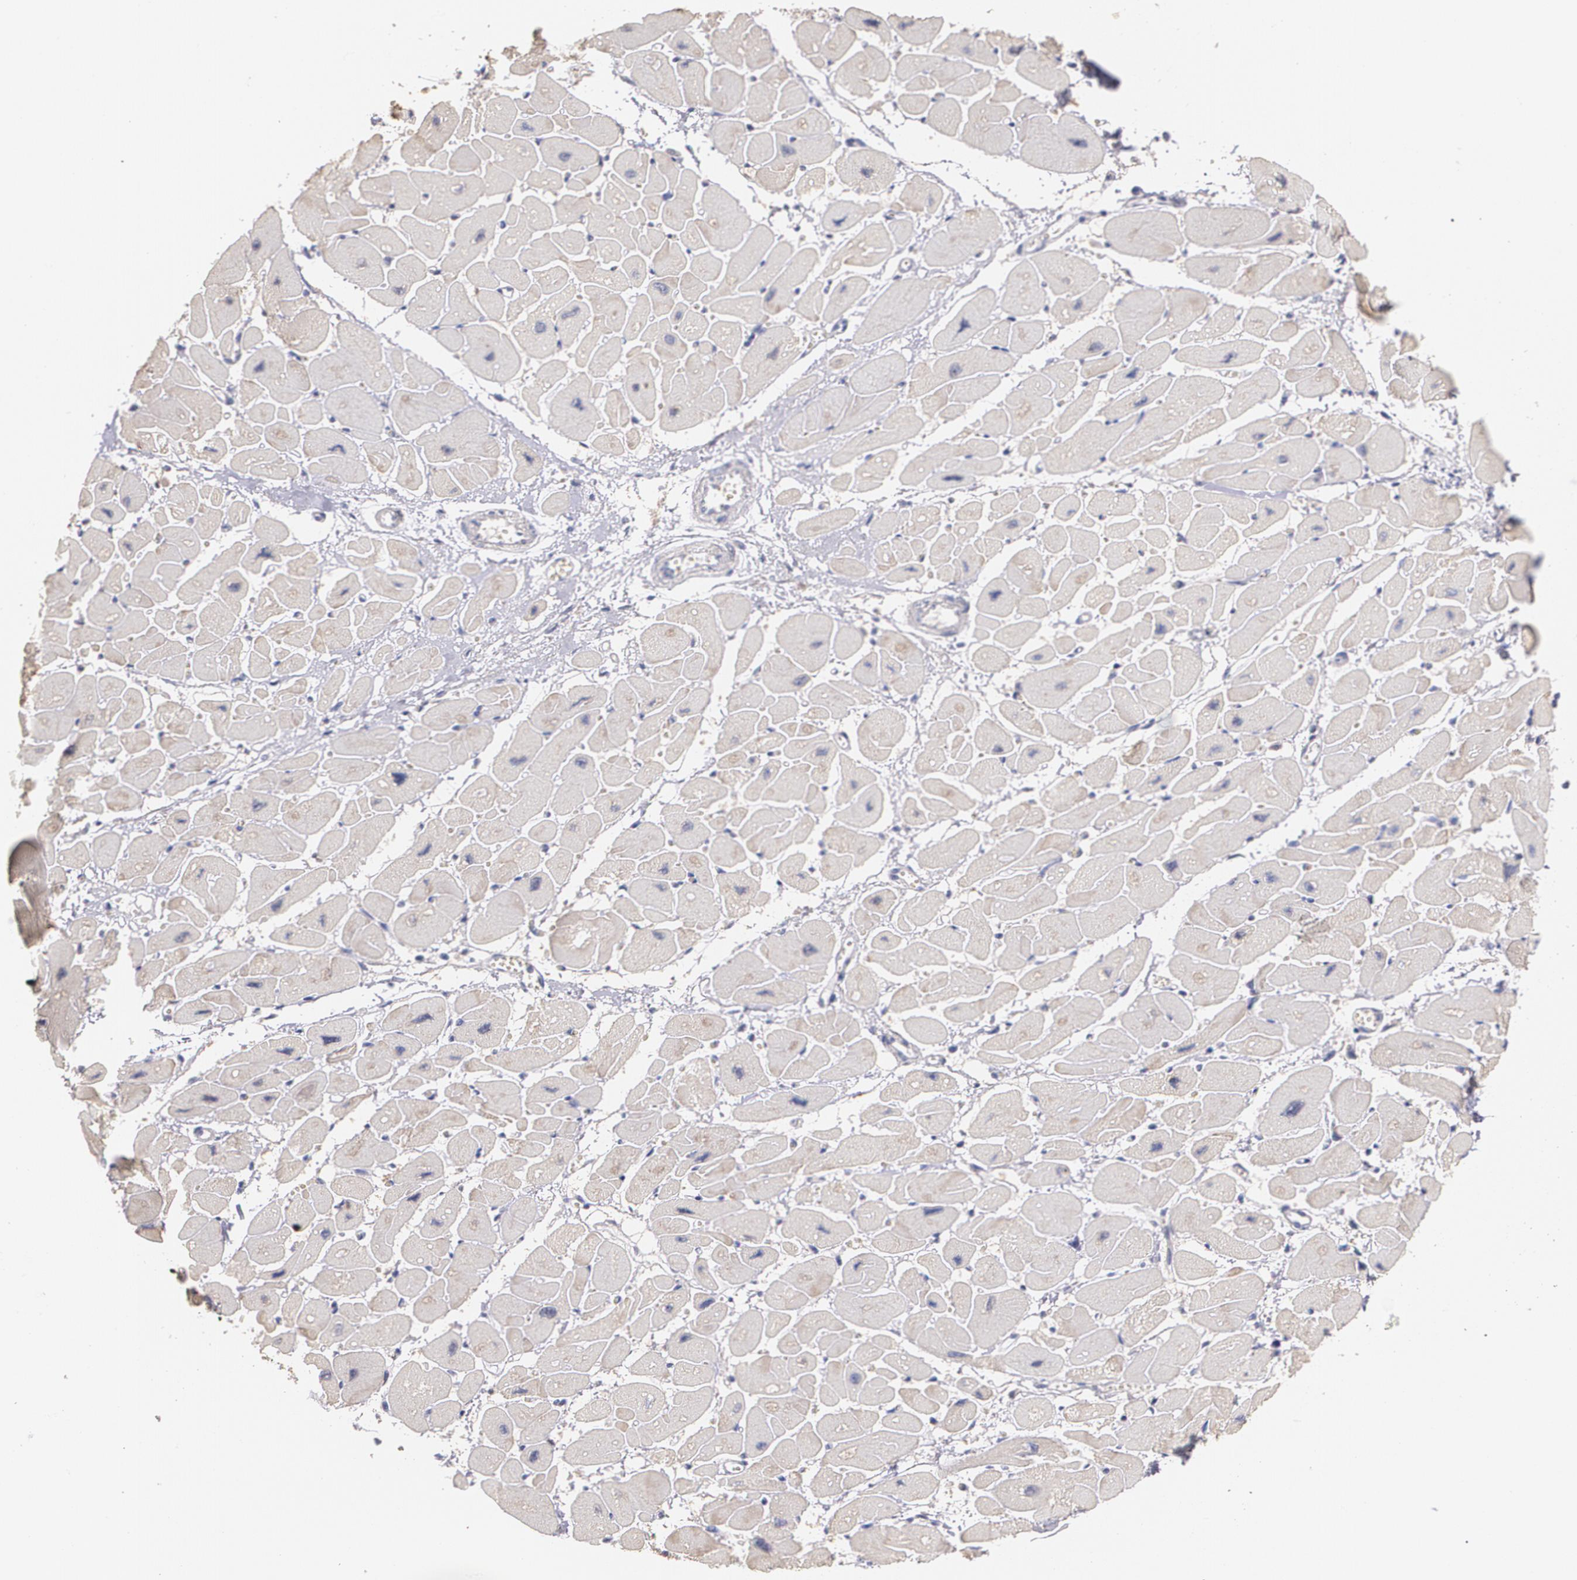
{"staining": {"intensity": "weak", "quantity": "<25%", "location": "cytoplasmic/membranous"}, "tissue": "heart muscle", "cell_type": "Cardiomyocytes", "image_type": "normal", "snomed": [{"axis": "morphology", "description": "Normal tissue, NOS"}, {"axis": "topography", "description": "Heart"}], "caption": "Cardiomyocytes are negative for brown protein staining in unremarkable heart muscle.", "gene": "AMBP", "patient": {"sex": "female", "age": 54}}